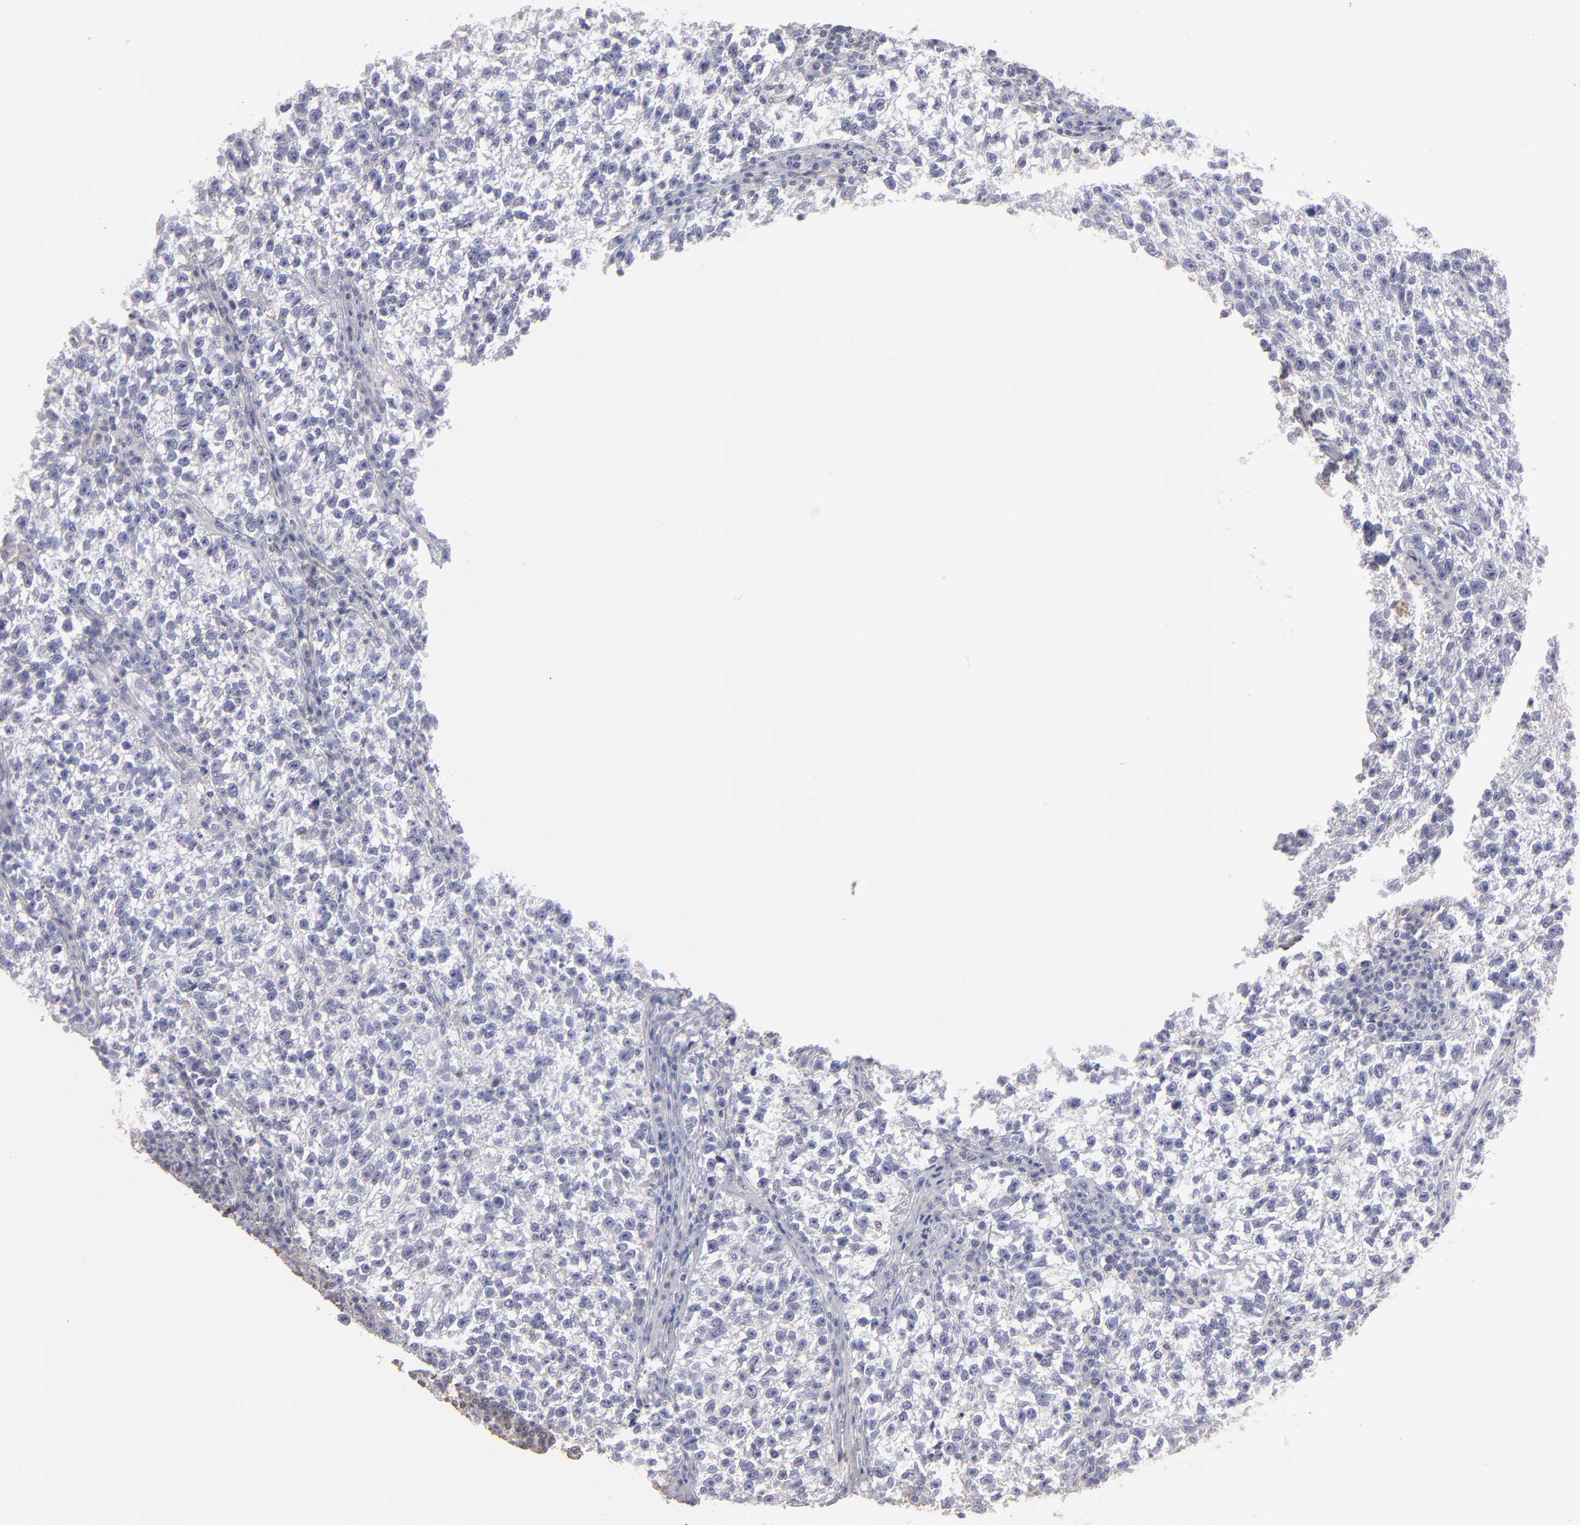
{"staining": {"intensity": "negative", "quantity": "none", "location": "none"}, "tissue": "testis cancer", "cell_type": "Tumor cells", "image_type": "cancer", "snomed": [{"axis": "morphology", "description": "Seminoma, NOS"}, {"axis": "topography", "description": "Testis"}], "caption": "IHC of human testis cancer (seminoma) demonstrates no expression in tumor cells.", "gene": "ABCB1", "patient": {"sex": "male", "age": 38}}